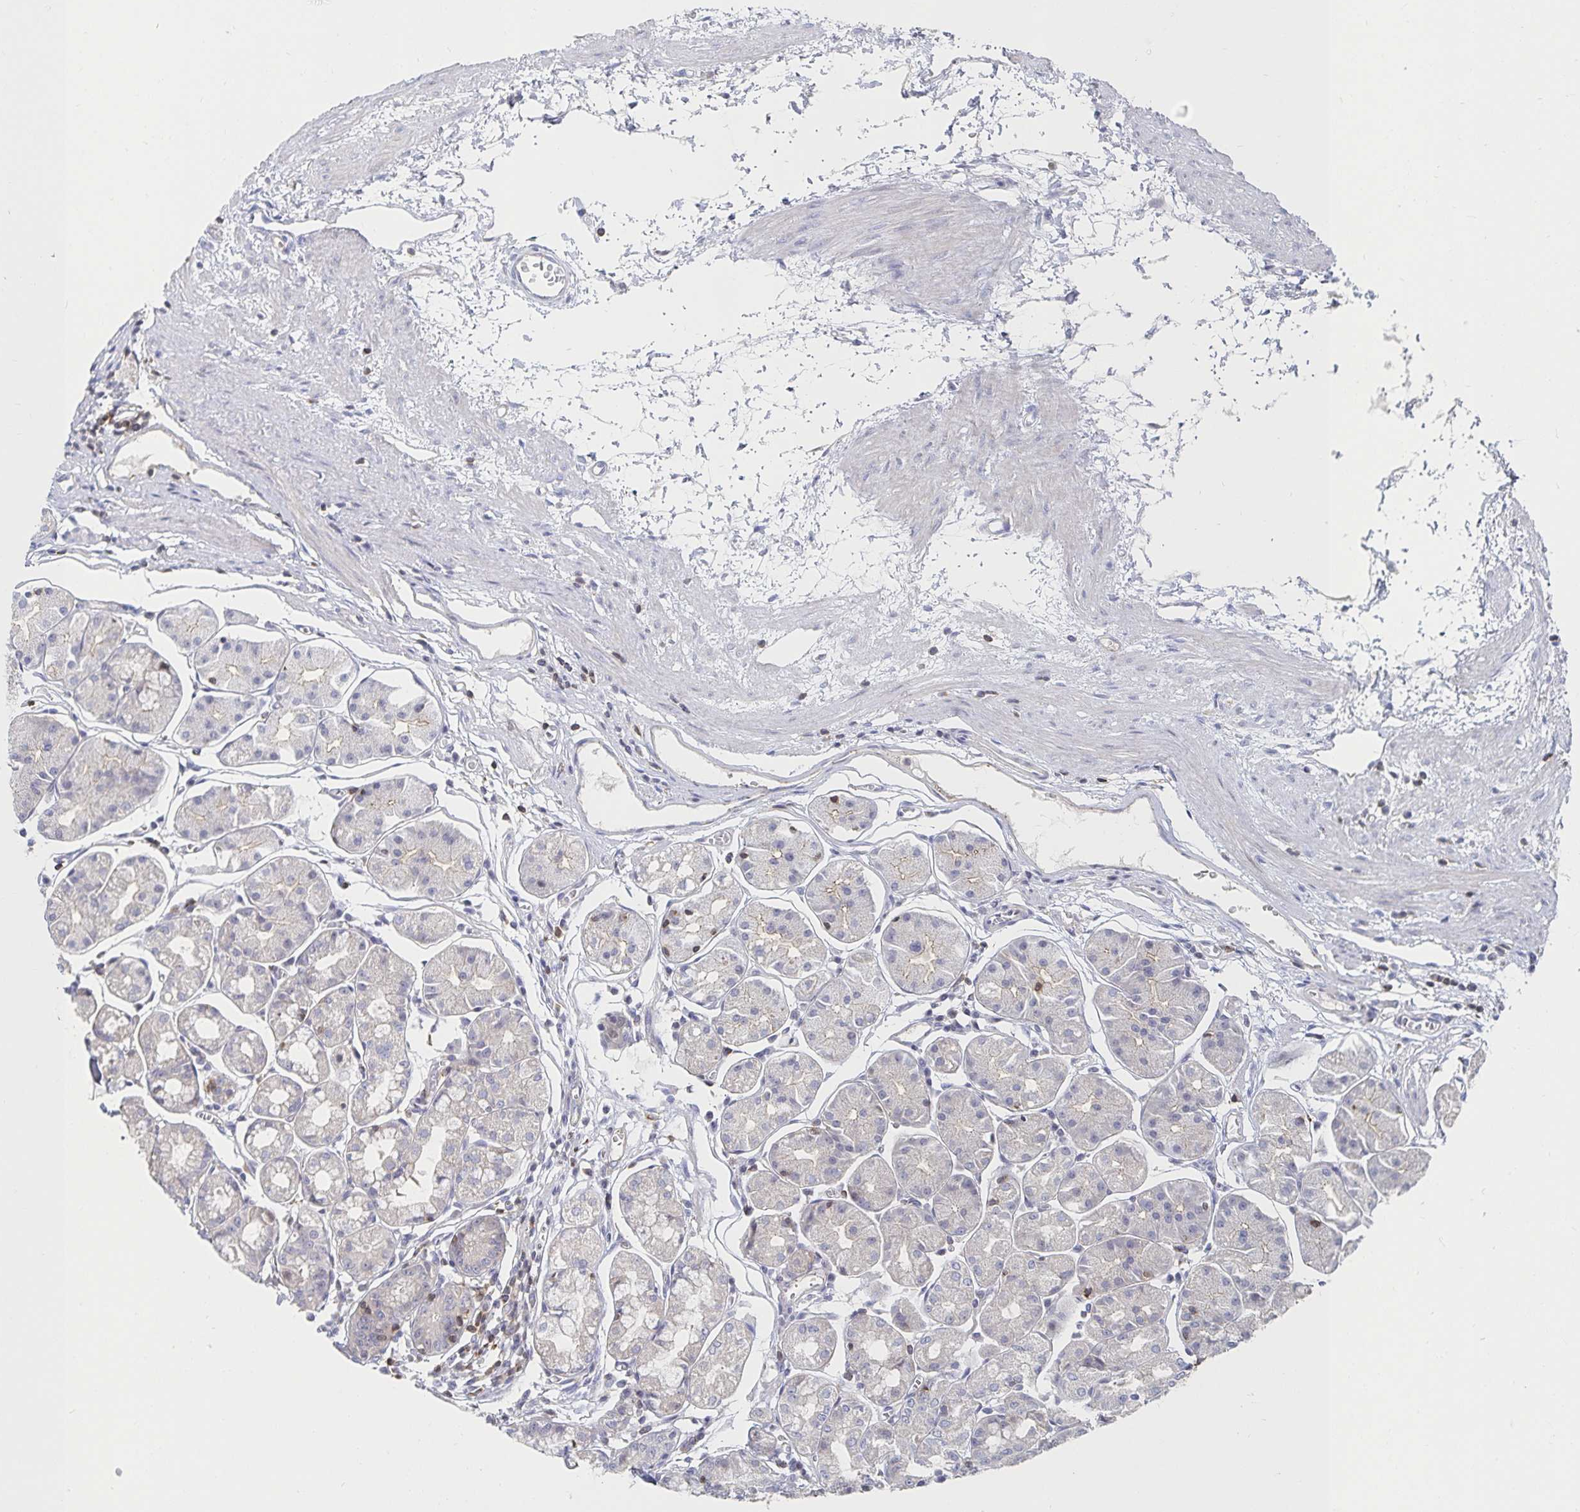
{"staining": {"intensity": "weak", "quantity": "<25%", "location": "cytoplasmic/membranous"}, "tissue": "stomach", "cell_type": "Glandular cells", "image_type": "normal", "snomed": [{"axis": "morphology", "description": "Normal tissue, NOS"}, {"axis": "topography", "description": "Stomach"}], "caption": "This photomicrograph is of benign stomach stained with immunohistochemistry (IHC) to label a protein in brown with the nuclei are counter-stained blue. There is no staining in glandular cells.", "gene": "PIK3CD", "patient": {"sex": "male", "age": 55}}